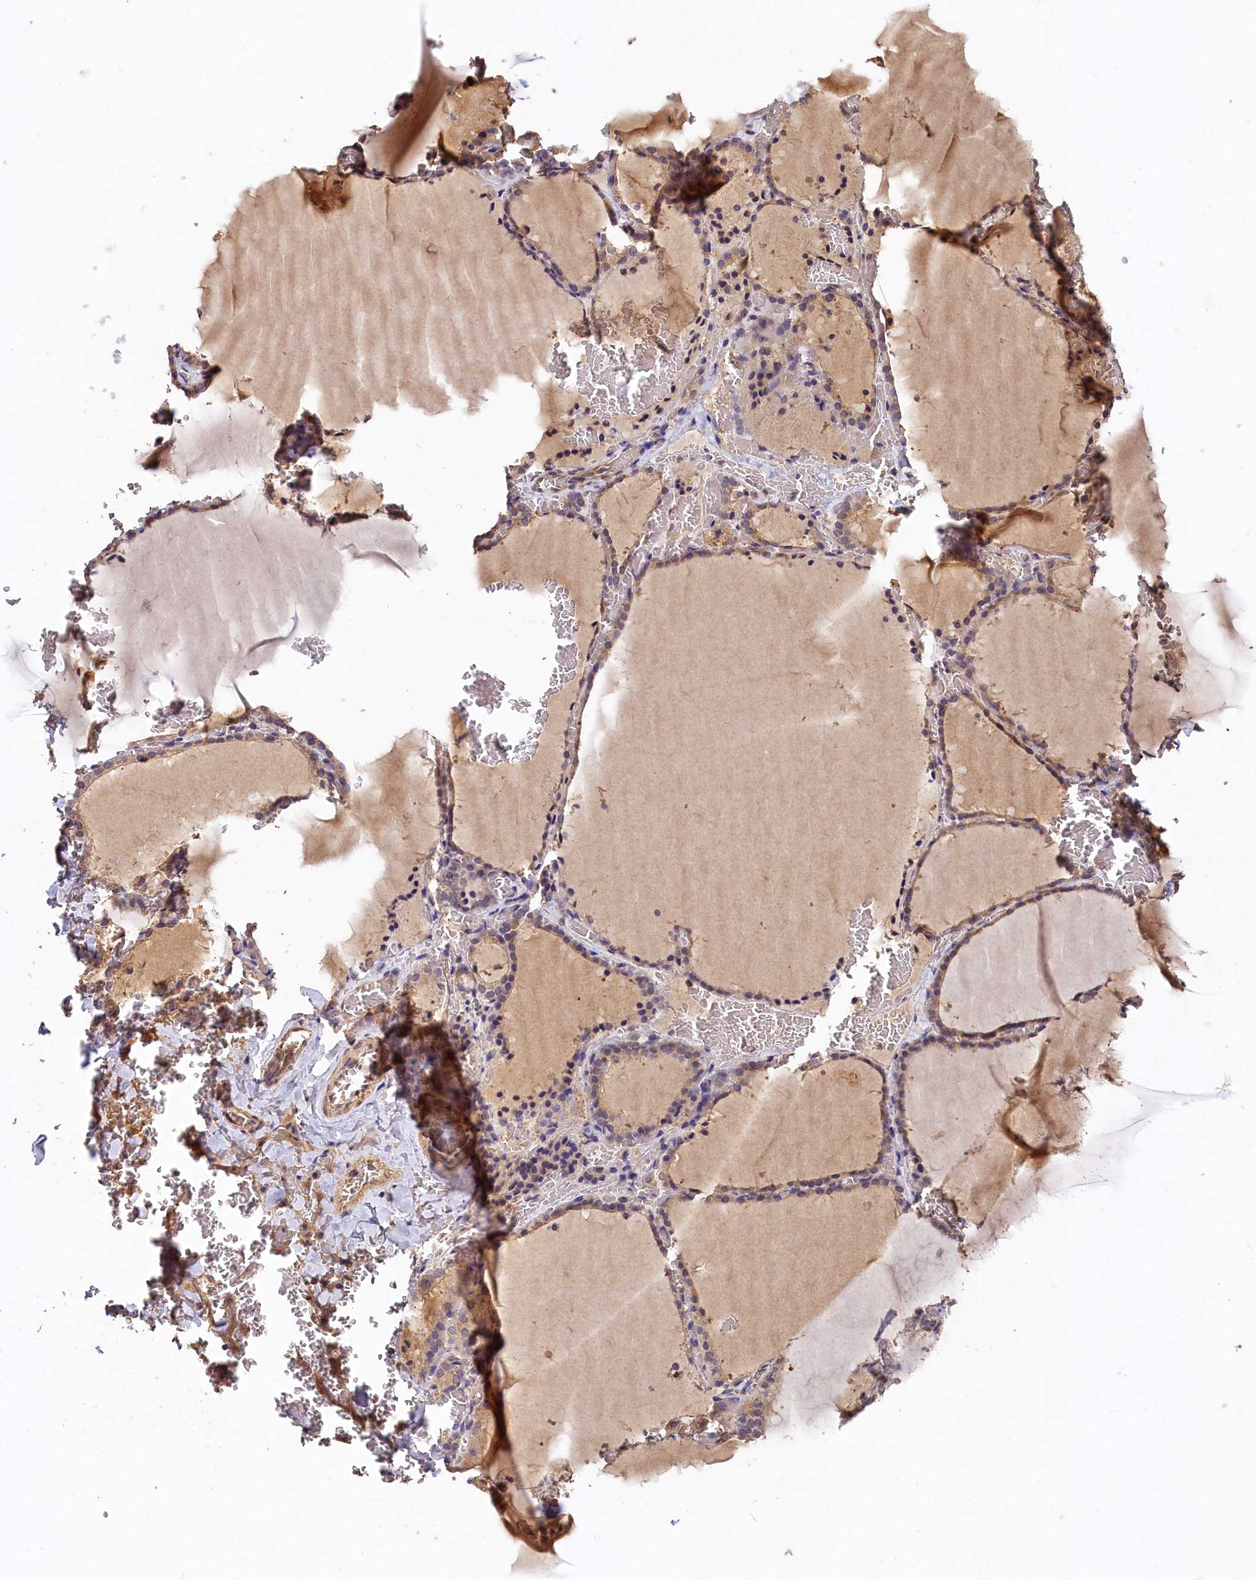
{"staining": {"intensity": "moderate", "quantity": "25%-75%", "location": "cytoplasmic/membranous"}, "tissue": "thyroid gland", "cell_type": "Glandular cells", "image_type": "normal", "snomed": [{"axis": "morphology", "description": "Normal tissue, NOS"}, {"axis": "topography", "description": "Thyroid gland"}], "caption": "Immunohistochemical staining of benign human thyroid gland exhibits medium levels of moderate cytoplasmic/membranous positivity in about 25%-75% of glandular cells.", "gene": "DHRS11", "patient": {"sex": "female", "age": 39}}